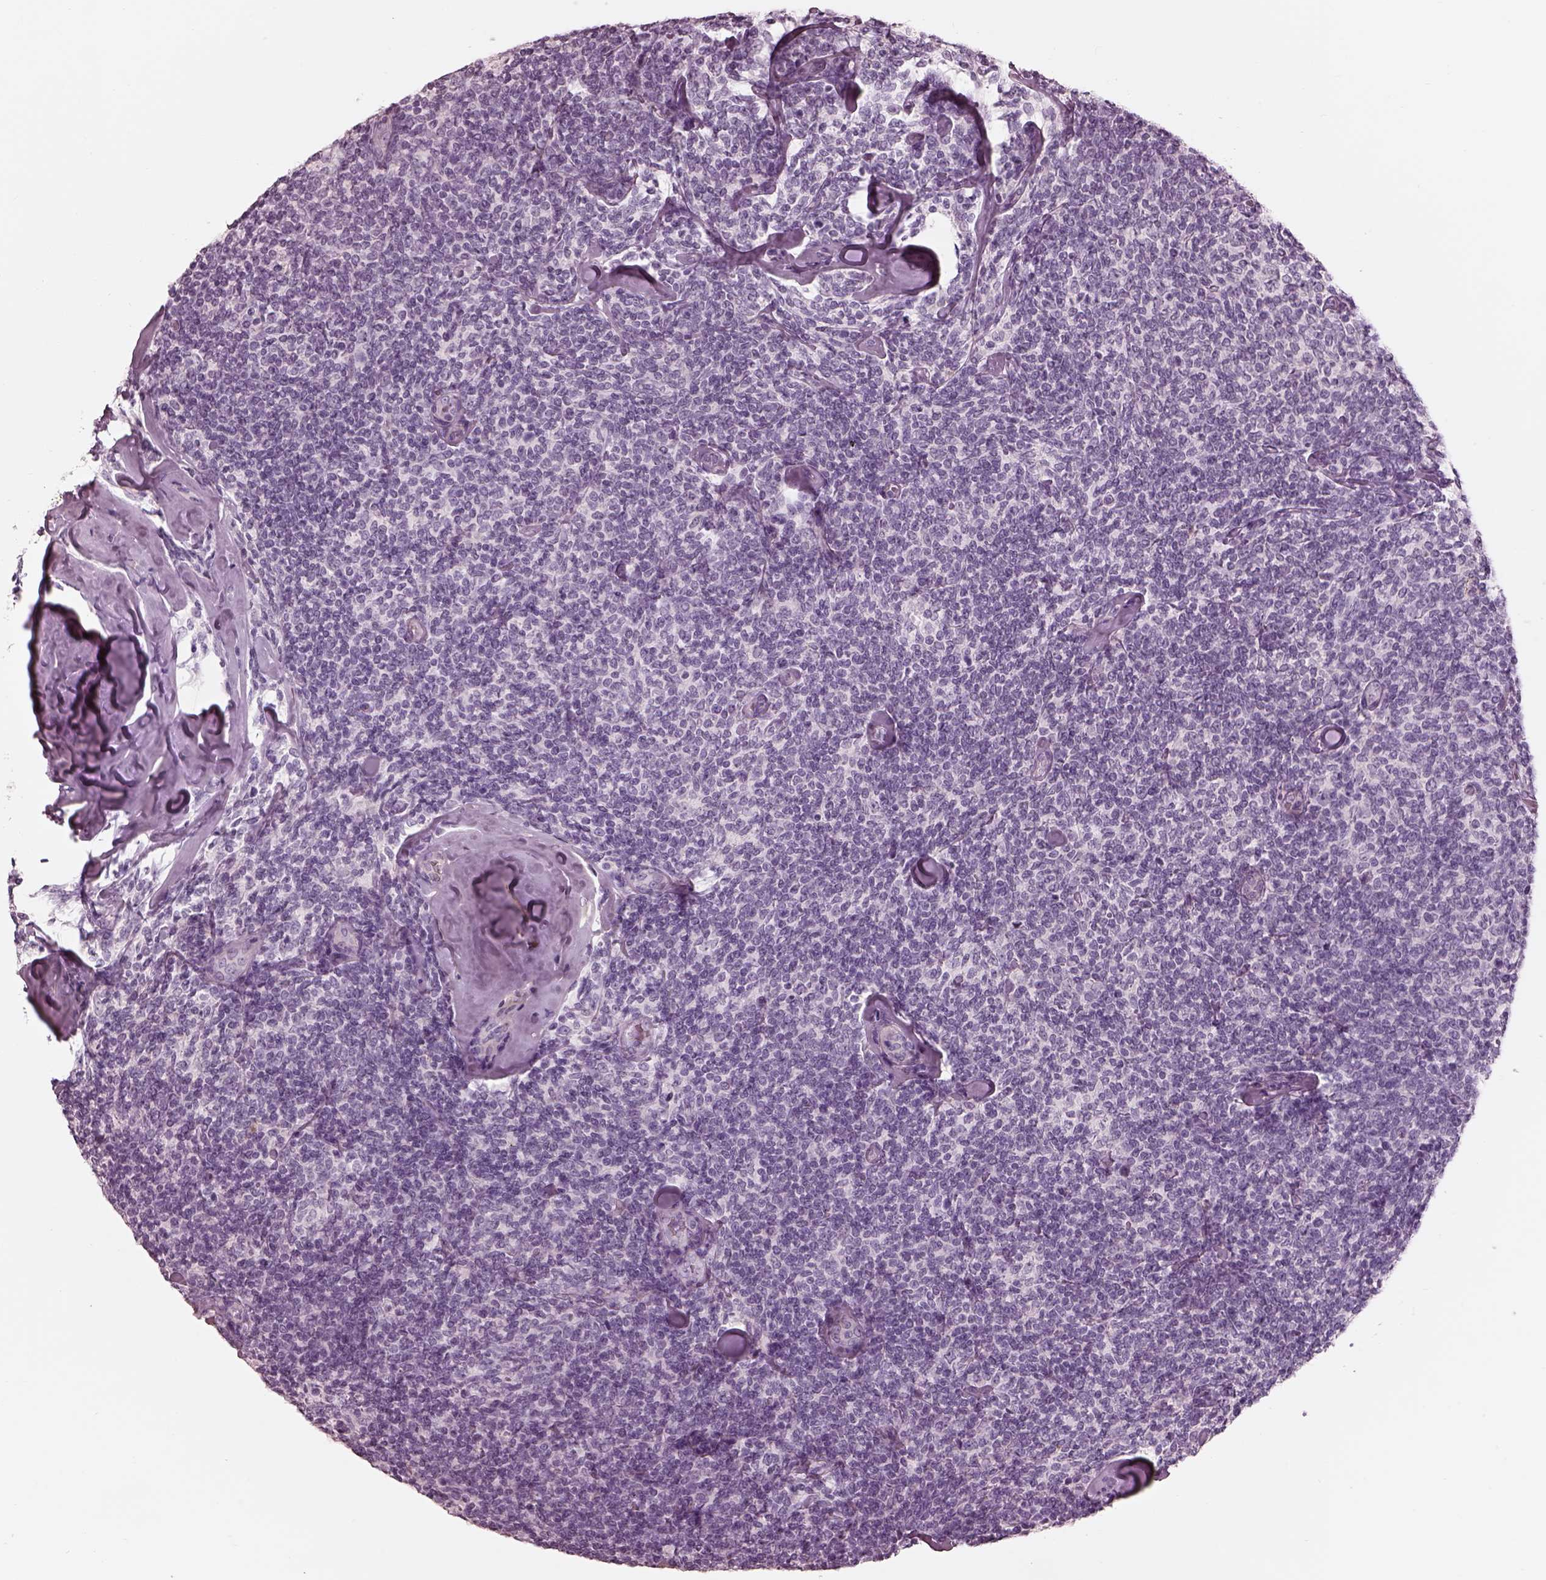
{"staining": {"intensity": "negative", "quantity": "none", "location": "none"}, "tissue": "lymphoma", "cell_type": "Tumor cells", "image_type": "cancer", "snomed": [{"axis": "morphology", "description": "Malignant lymphoma, non-Hodgkin's type, Low grade"}, {"axis": "topography", "description": "Lymph node"}], "caption": "This image is of low-grade malignant lymphoma, non-Hodgkin's type stained with immunohistochemistry (IHC) to label a protein in brown with the nuclei are counter-stained blue. There is no staining in tumor cells.", "gene": "CADM2", "patient": {"sex": "female", "age": 56}}